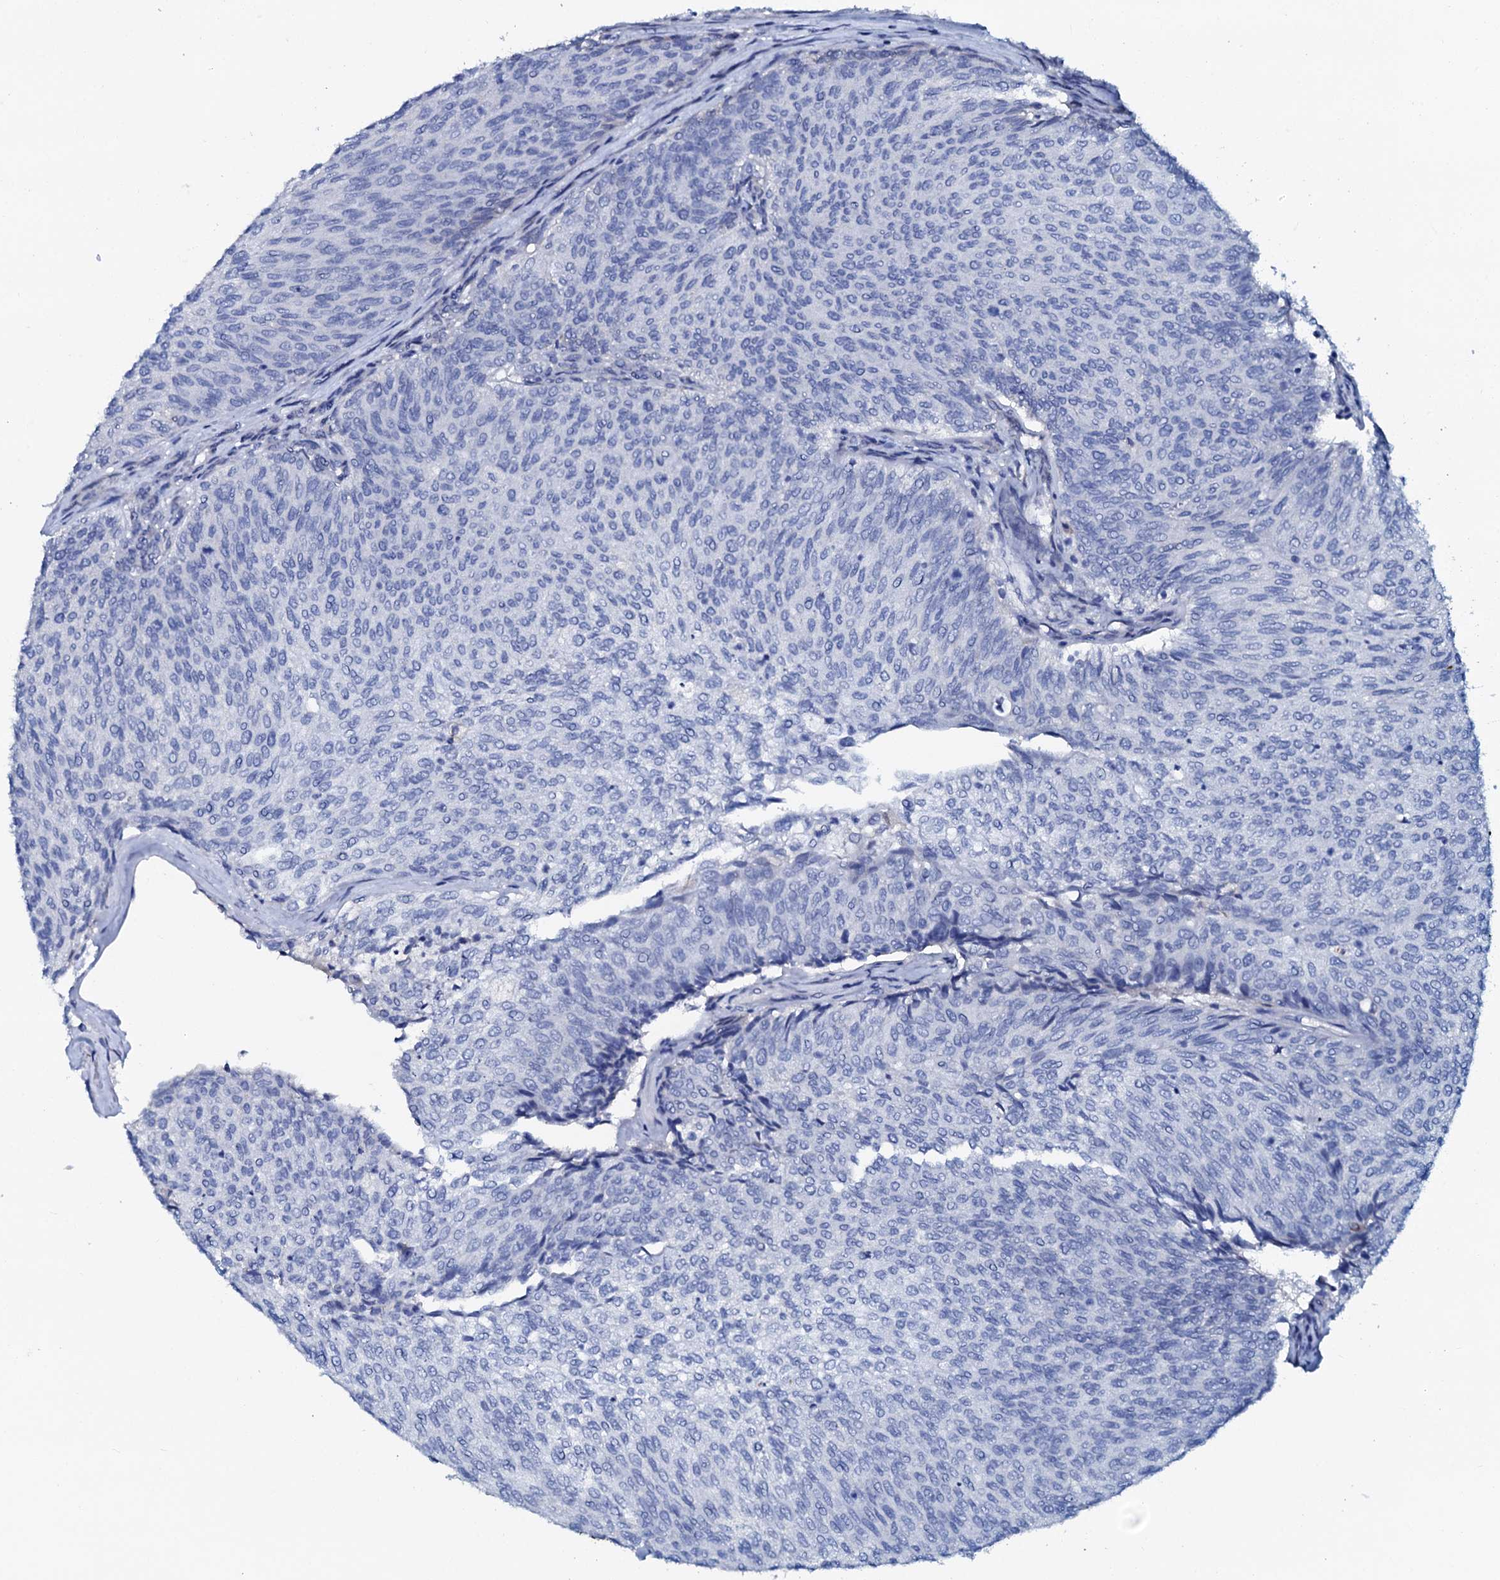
{"staining": {"intensity": "negative", "quantity": "none", "location": "none"}, "tissue": "urothelial cancer", "cell_type": "Tumor cells", "image_type": "cancer", "snomed": [{"axis": "morphology", "description": "Urothelial carcinoma, Low grade"}, {"axis": "topography", "description": "Urinary bladder"}], "caption": "An image of human urothelial carcinoma (low-grade) is negative for staining in tumor cells.", "gene": "AMER2", "patient": {"sex": "female", "age": 79}}